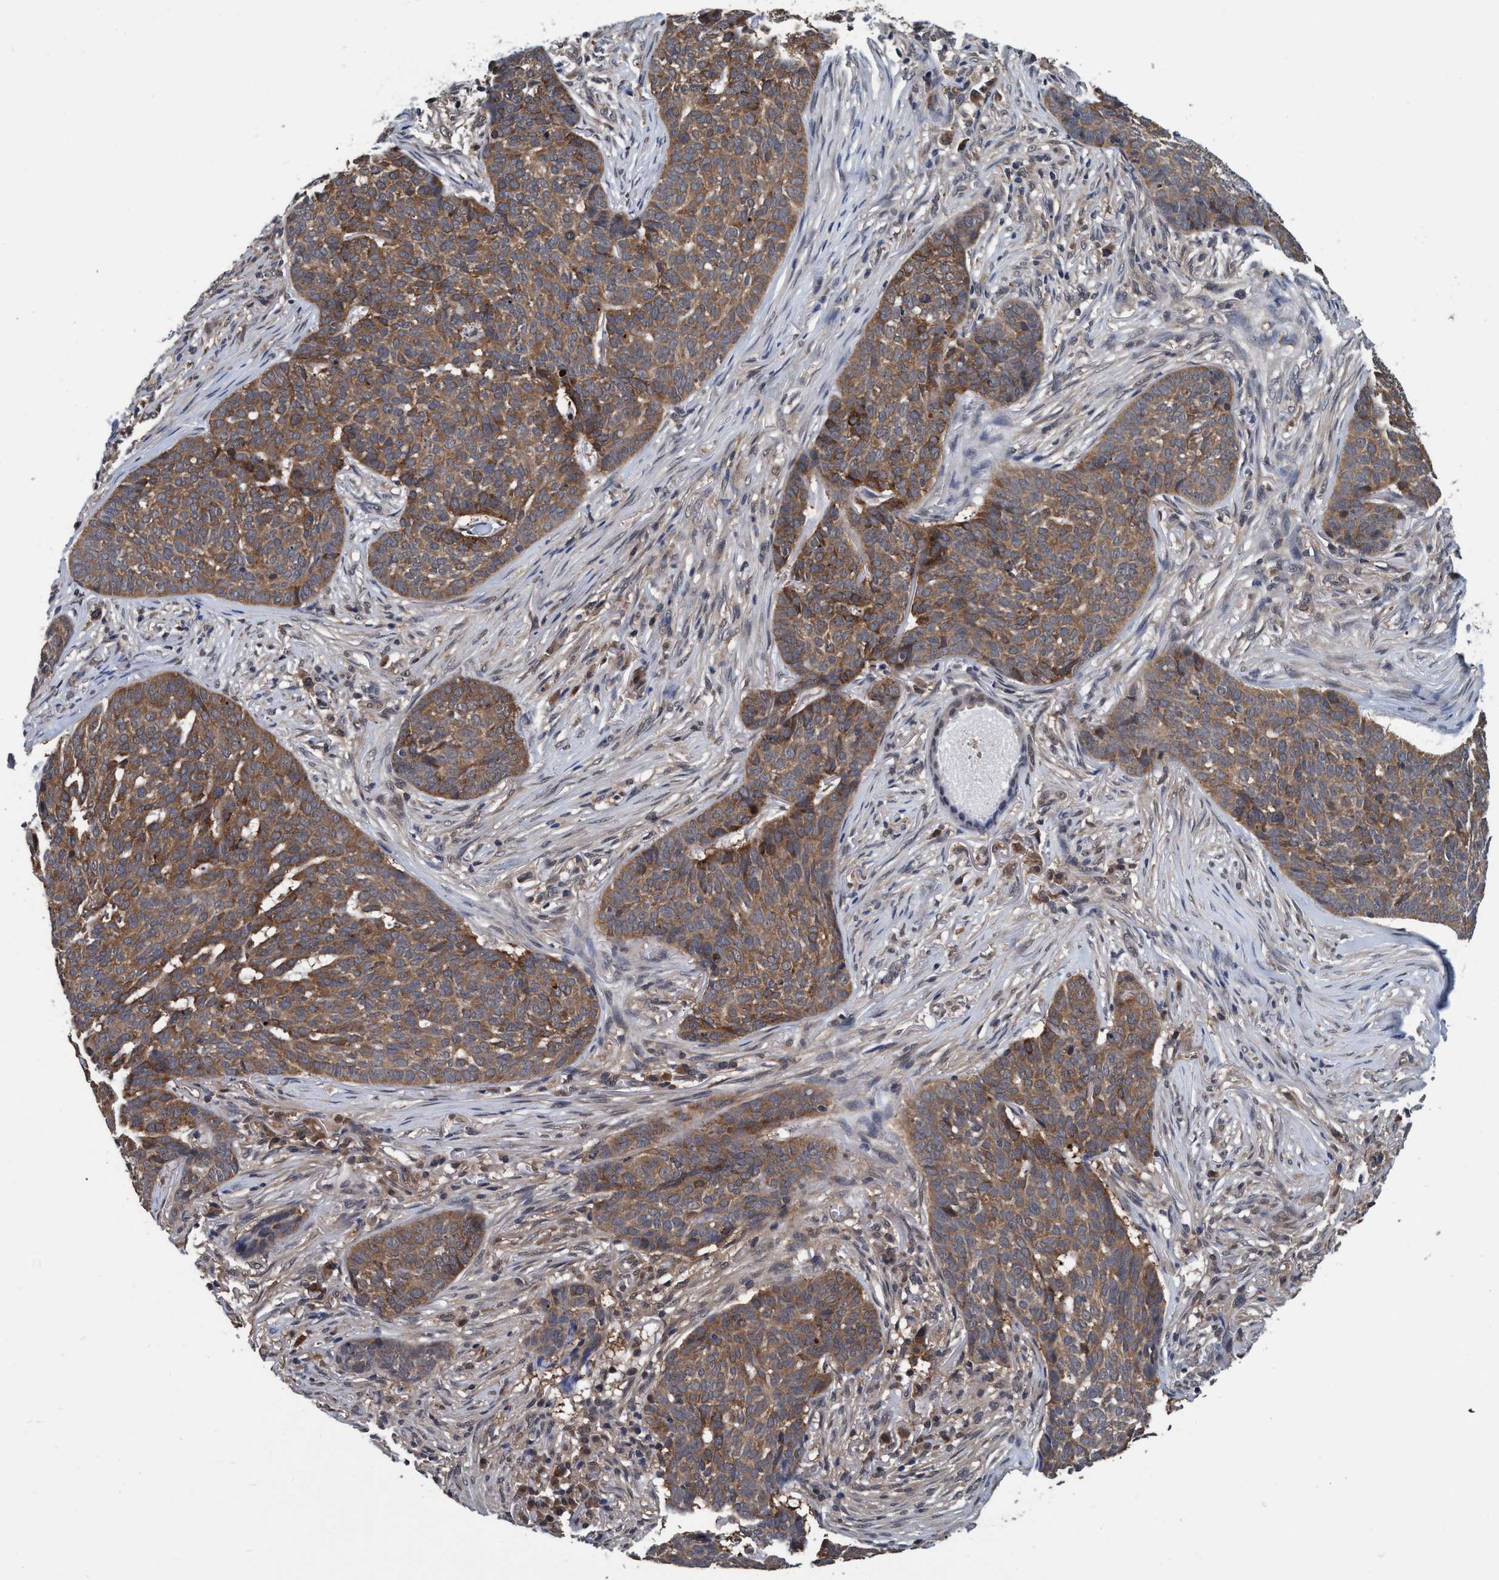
{"staining": {"intensity": "moderate", "quantity": ">75%", "location": "cytoplasmic/membranous"}, "tissue": "skin cancer", "cell_type": "Tumor cells", "image_type": "cancer", "snomed": [{"axis": "morphology", "description": "Basal cell carcinoma"}, {"axis": "topography", "description": "Skin"}], "caption": "Protein expression analysis of human basal cell carcinoma (skin) reveals moderate cytoplasmic/membranous positivity in approximately >75% of tumor cells.", "gene": "PSMD12", "patient": {"sex": "male", "age": 85}}